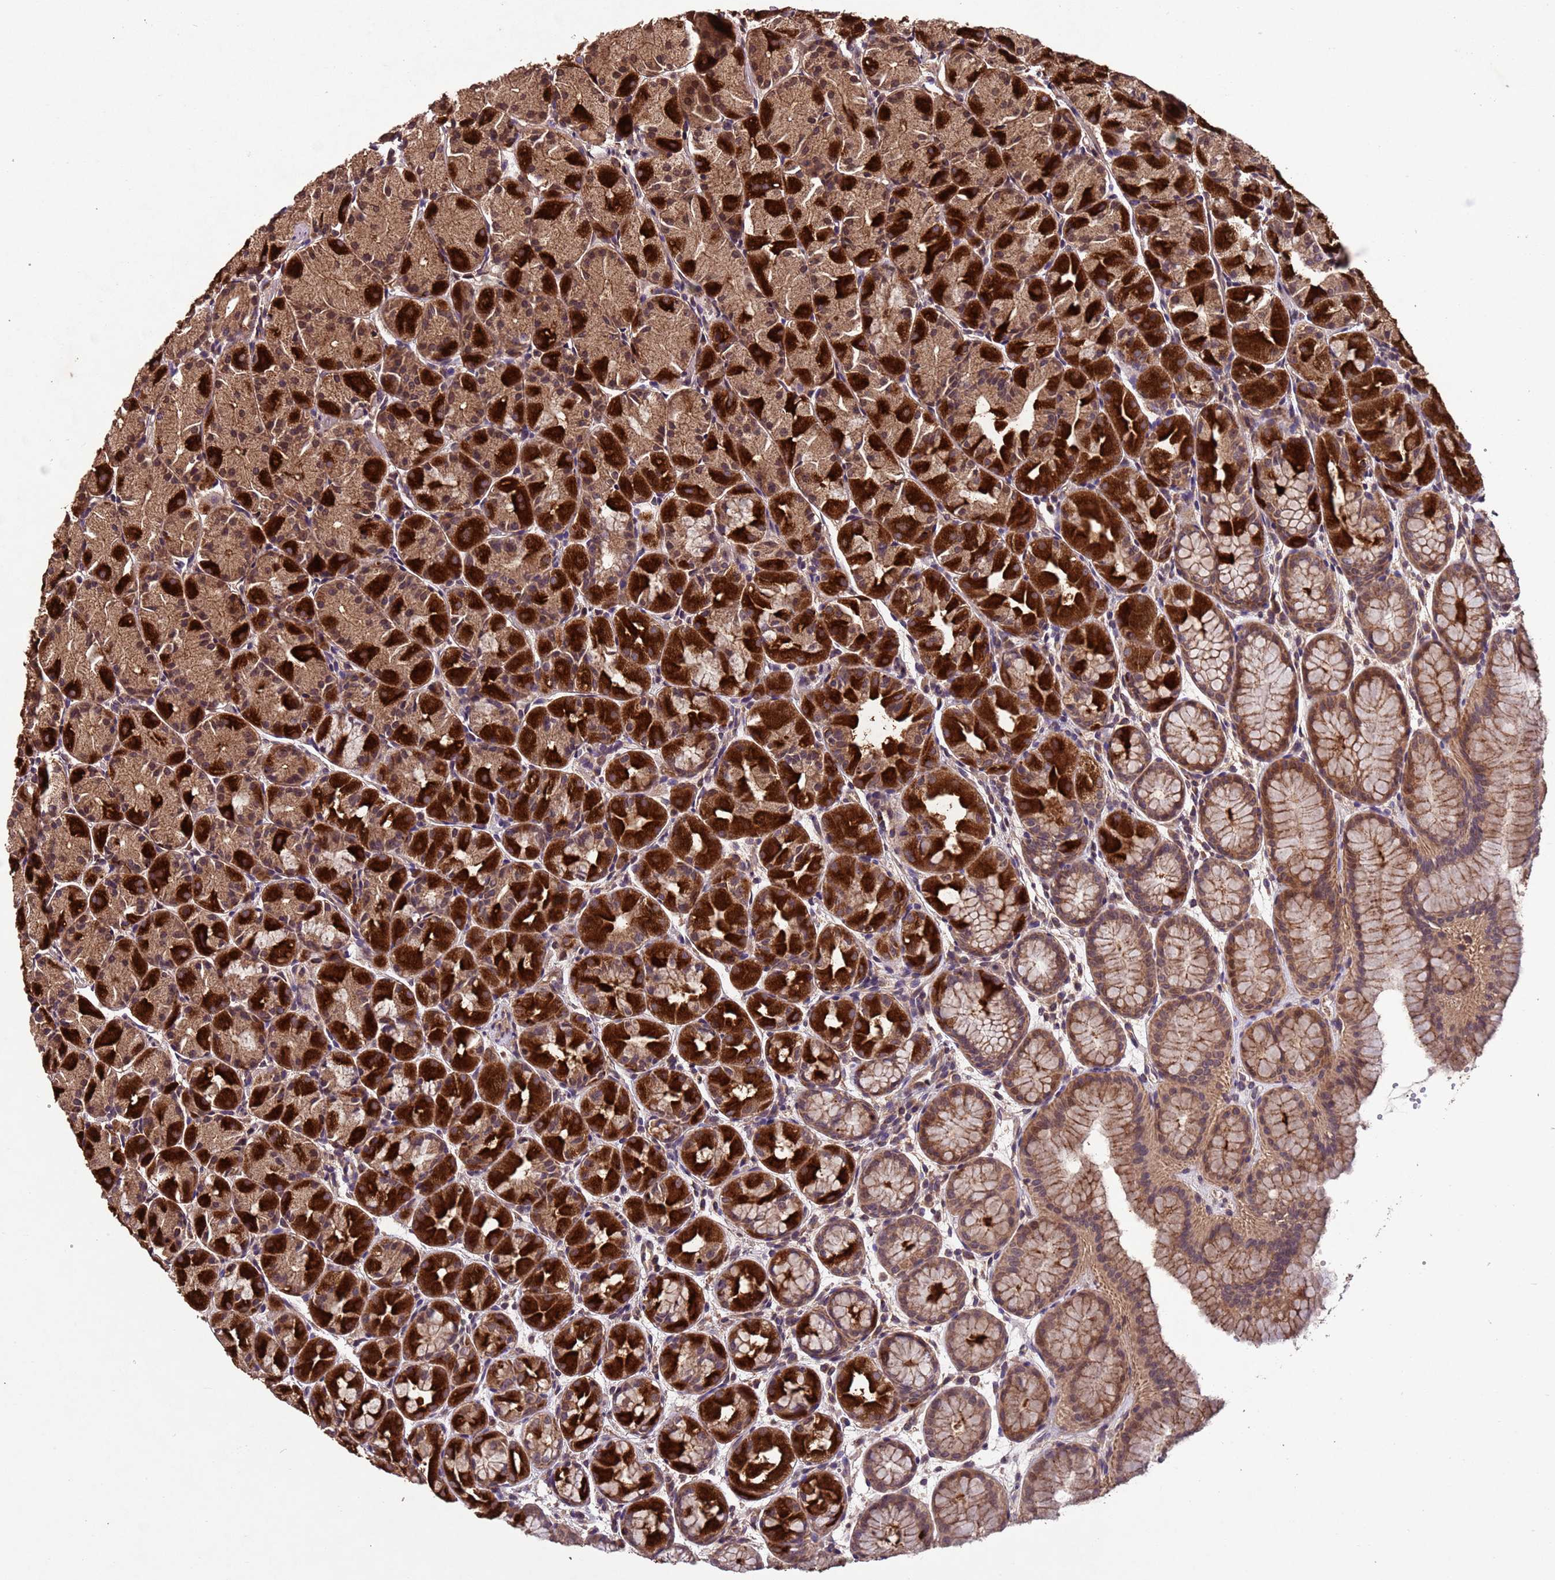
{"staining": {"intensity": "strong", "quantity": ">75%", "location": "cytoplasmic/membranous"}, "tissue": "stomach", "cell_type": "Glandular cells", "image_type": "normal", "snomed": [{"axis": "morphology", "description": "Normal tissue, NOS"}, {"axis": "topography", "description": "Stomach, upper"}], "caption": "Normal stomach reveals strong cytoplasmic/membranous expression in about >75% of glandular cells Nuclei are stained in blue..", "gene": "FASTKD1", "patient": {"sex": "male", "age": 47}}